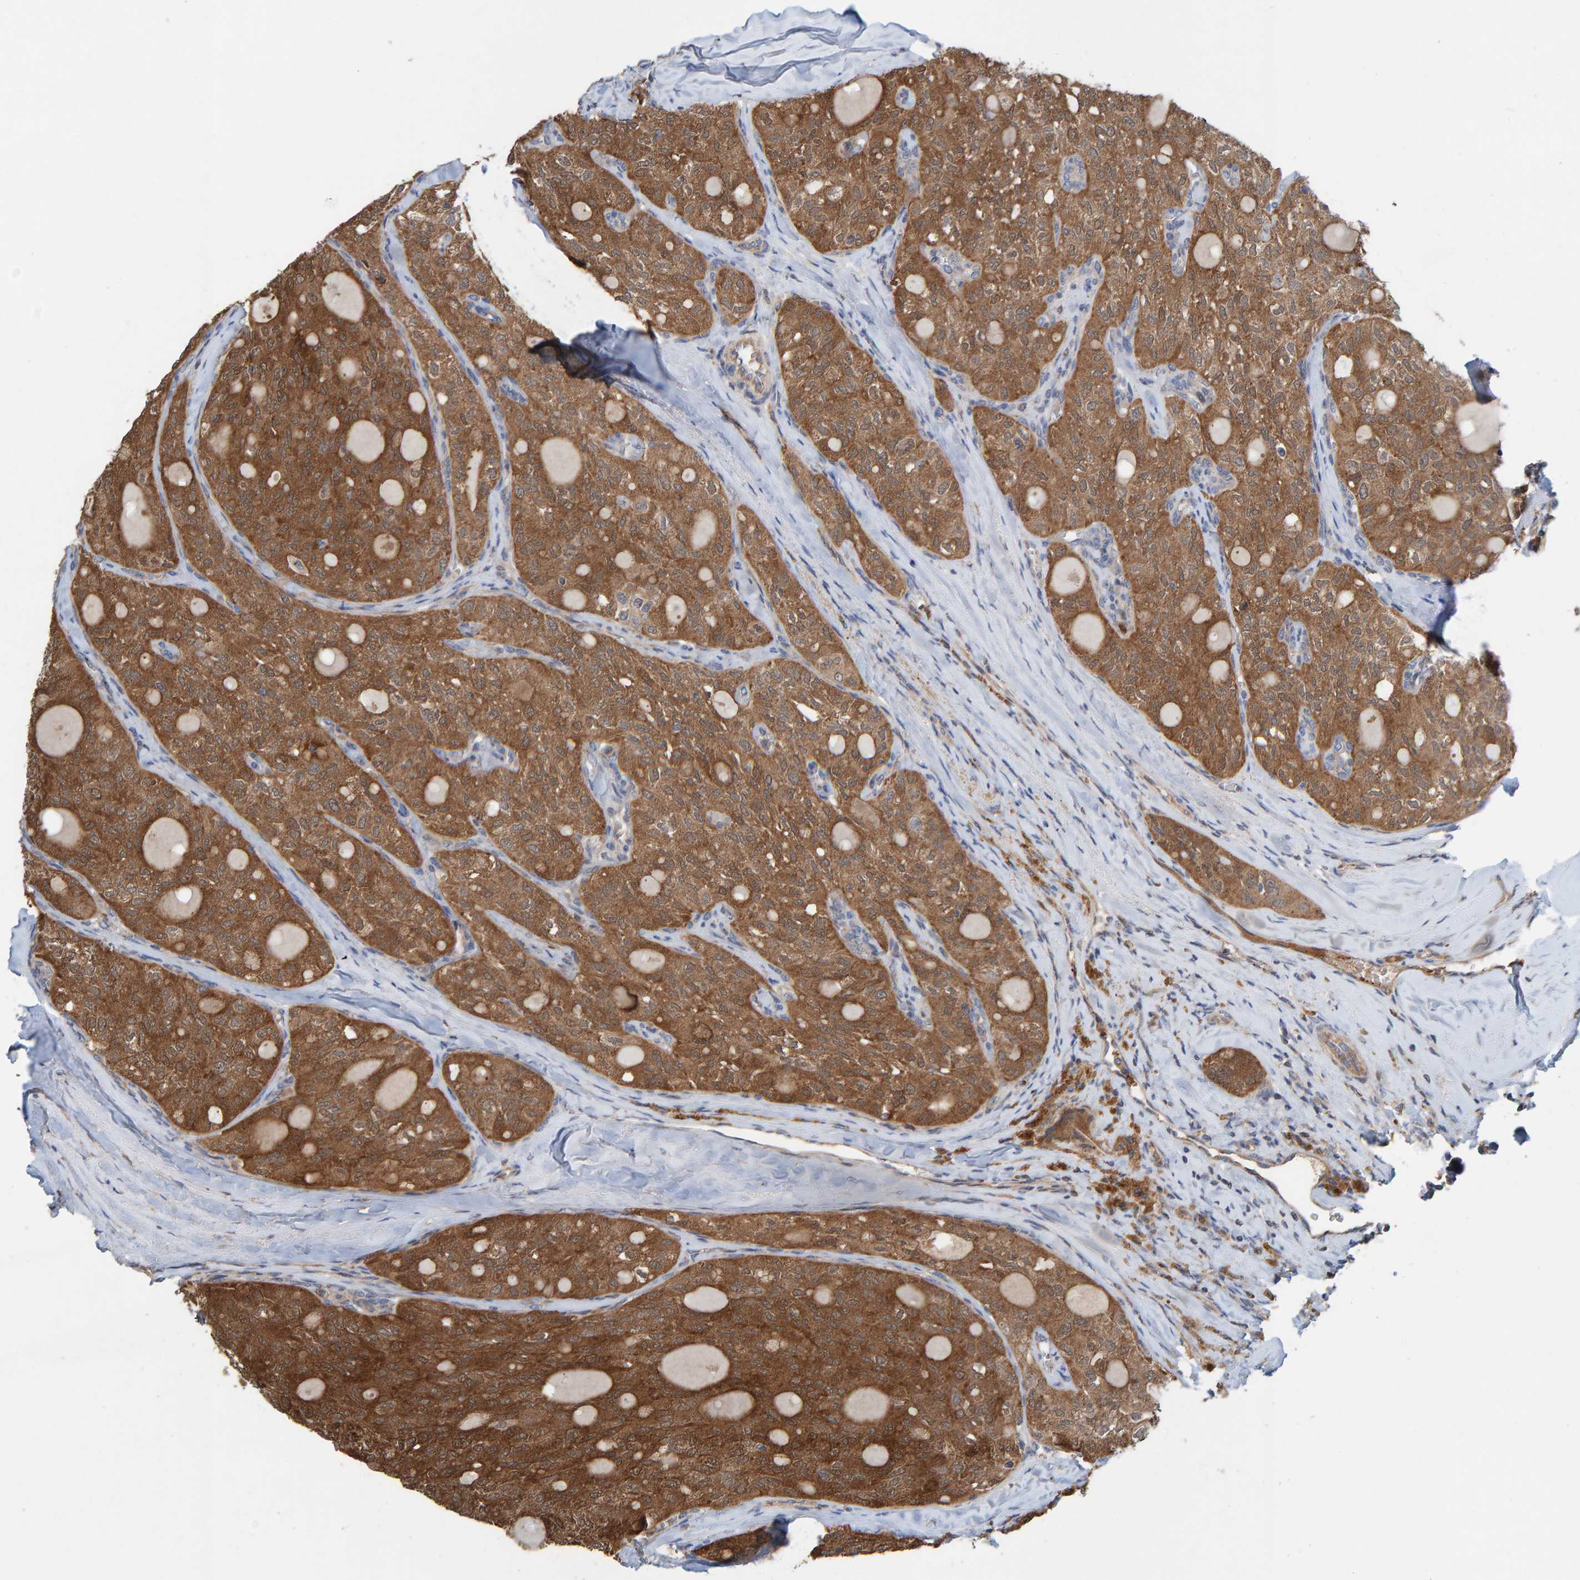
{"staining": {"intensity": "moderate", "quantity": ">75%", "location": "cytoplasmic/membranous"}, "tissue": "thyroid cancer", "cell_type": "Tumor cells", "image_type": "cancer", "snomed": [{"axis": "morphology", "description": "Follicular adenoma carcinoma, NOS"}, {"axis": "topography", "description": "Thyroid gland"}], "caption": "Immunohistochemistry histopathology image of neoplastic tissue: human thyroid follicular adenoma carcinoma stained using immunohistochemistry reveals medium levels of moderate protein expression localized specifically in the cytoplasmic/membranous of tumor cells, appearing as a cytoplasmic/membranous brown color.", "gene": "KIAA0753", "patient": {"sex": "male", "age": 75}}